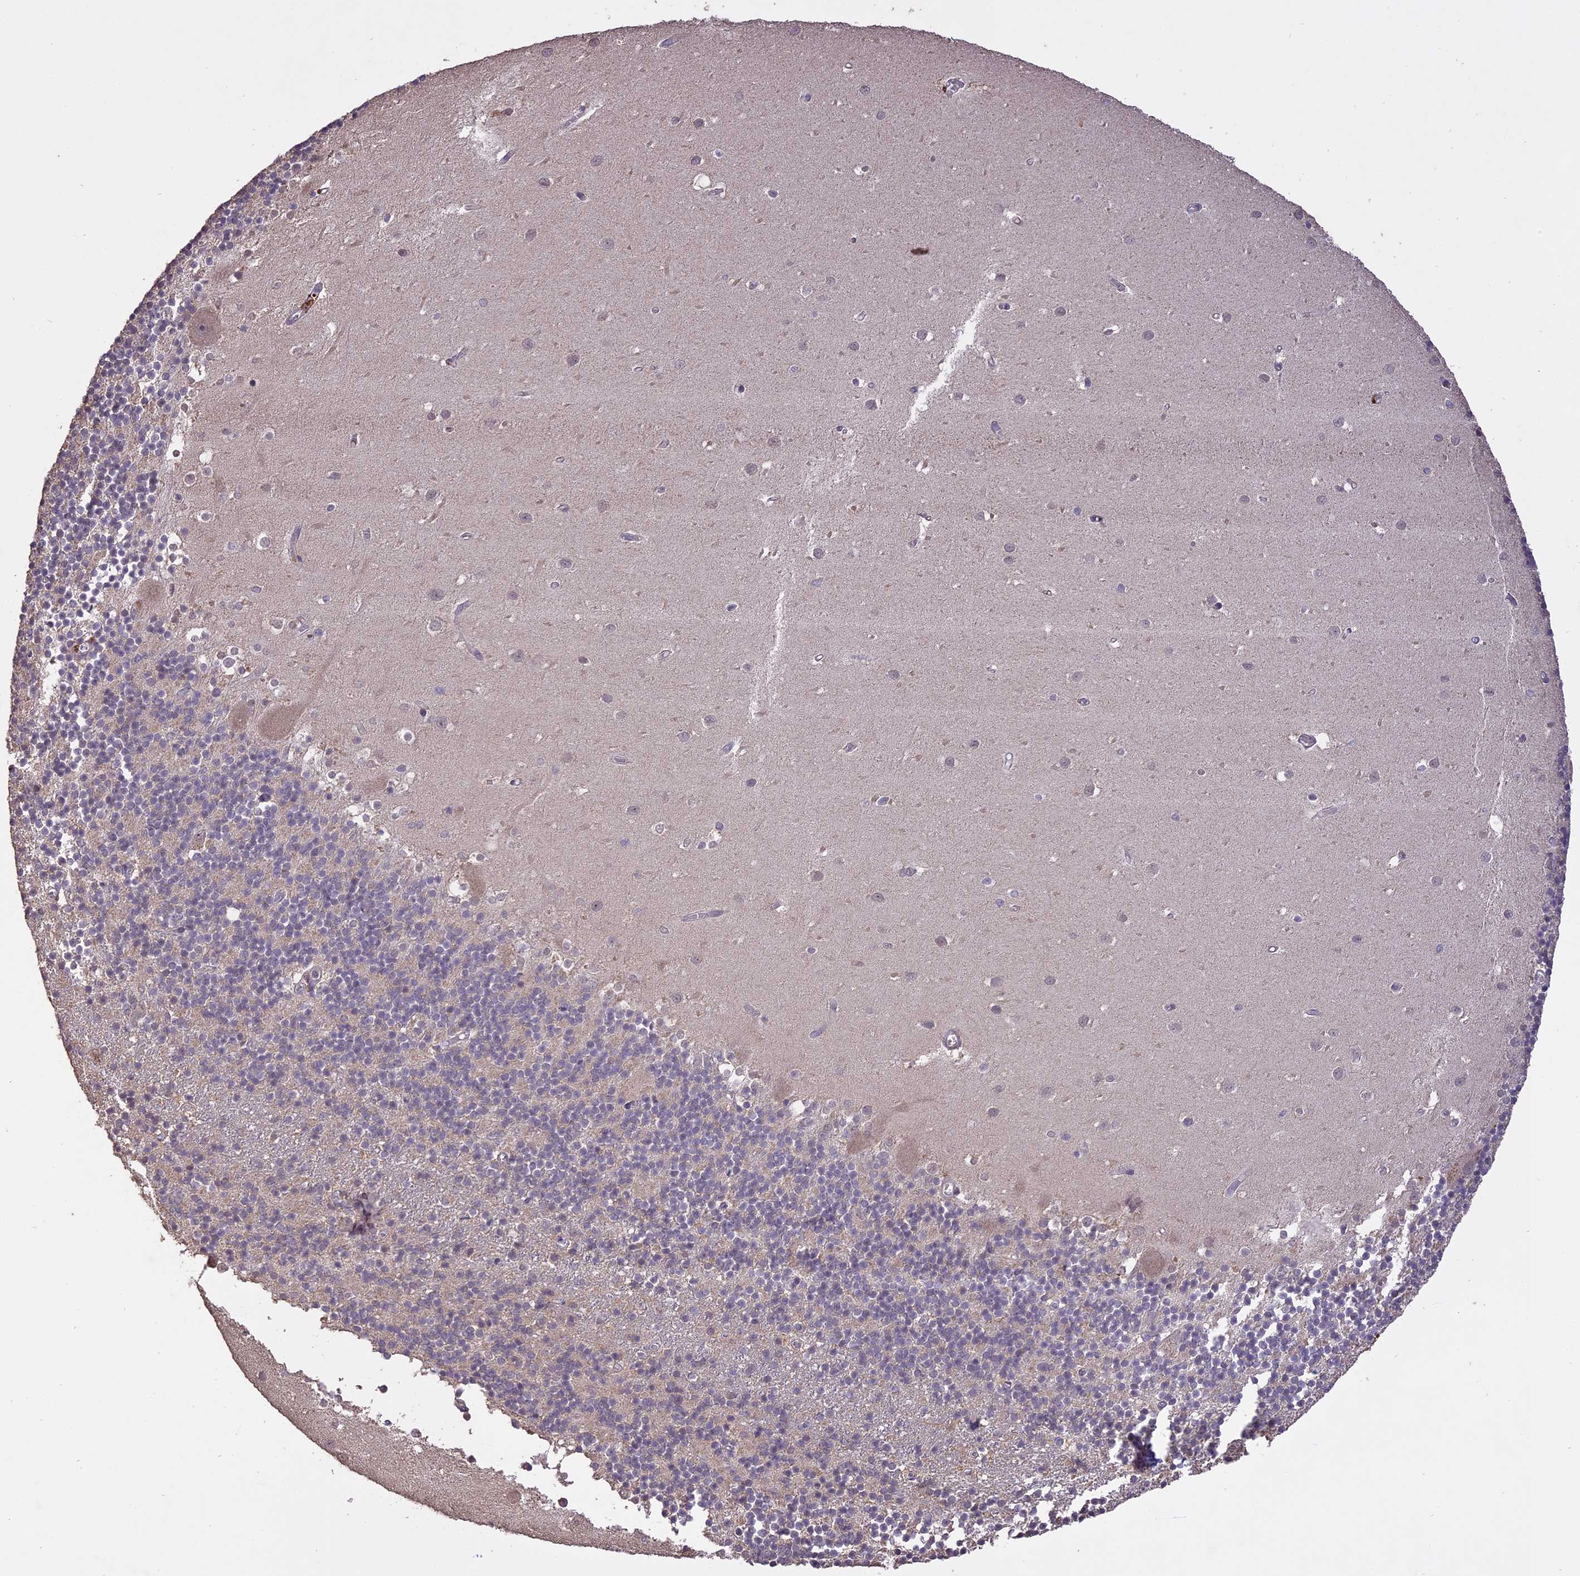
{"staining": {"intensity": "weak", "quantity": "25%-75%", "location": "cytoplasmic/membranous"}, "tissue": "cerebellum", "cell_type": "Cells in granular layer", "image_type": "normal", "snomed": [{"axis": "morphology", "description": "Normal tissue, NOS"}, {"axis": "topography", "description": "Cerebellum"}], "caption": "An immunohistochemistry micrograph of unremarkable tissue is shown. Protein staining in brown highlights weak cytoplasmic/membranous positivity in cerebellum within cells in granular layer. Nuclei are stained in blue.", "gene": "TIGD7", "patient": {"sex": "male", "age": 54}}